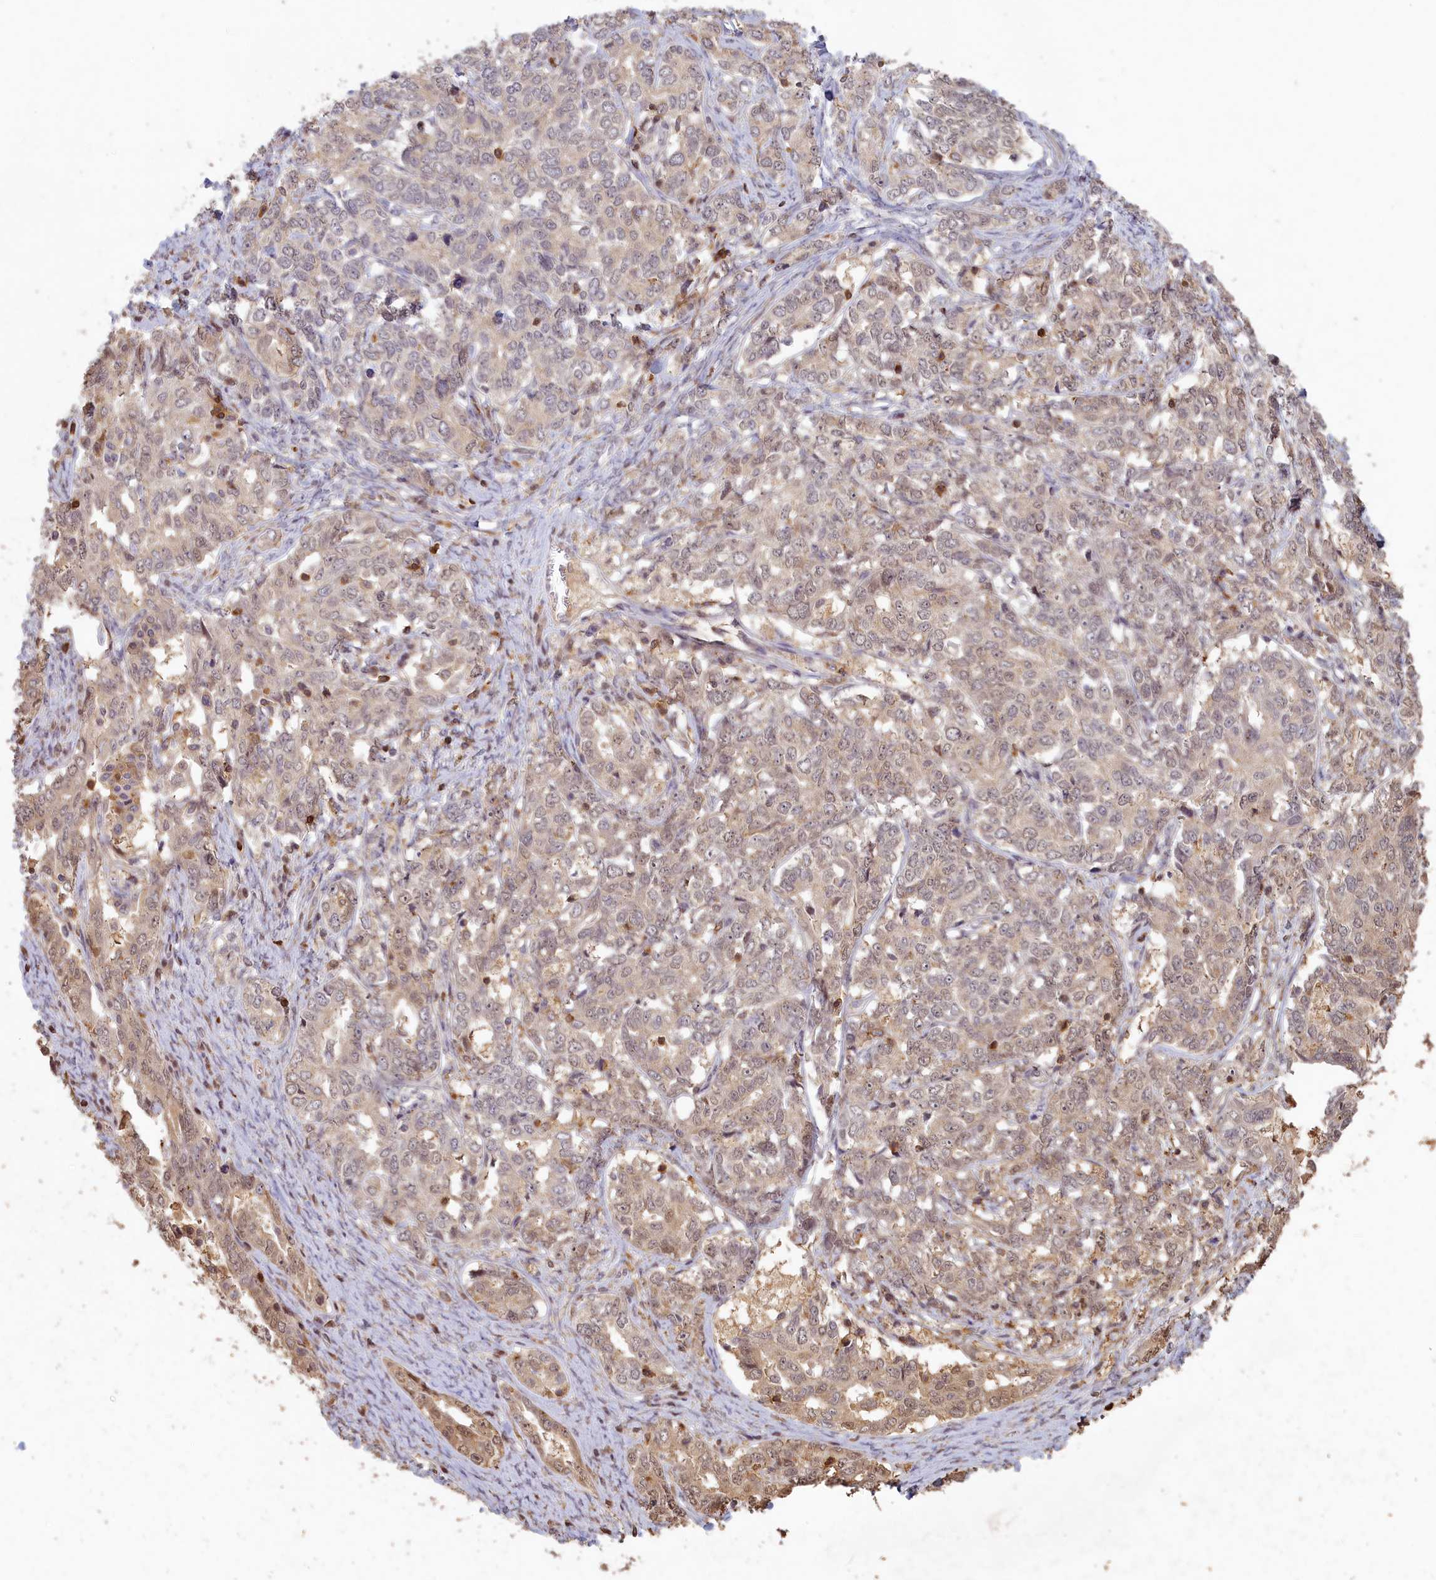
{"staining": {"intensity": "weak", "quantity": "<25%", "location": "cytoplasmic/membranous"}, "tissue": "ovarian cancer", "cell_type": "Tumor cells", "image_type": "cancer", "snomed": [{"axis": "morphology", "description": "Carcinoma, endometroid"}, {"axis": "topography", "description": "Ovary"}], "caption": "Ovarian endometroid carcinoma was stained to show a protein in brown. There is no significant staining in tumor cells.", "gene": "MADD", "patient": {"sex": "female", "age": 62}}